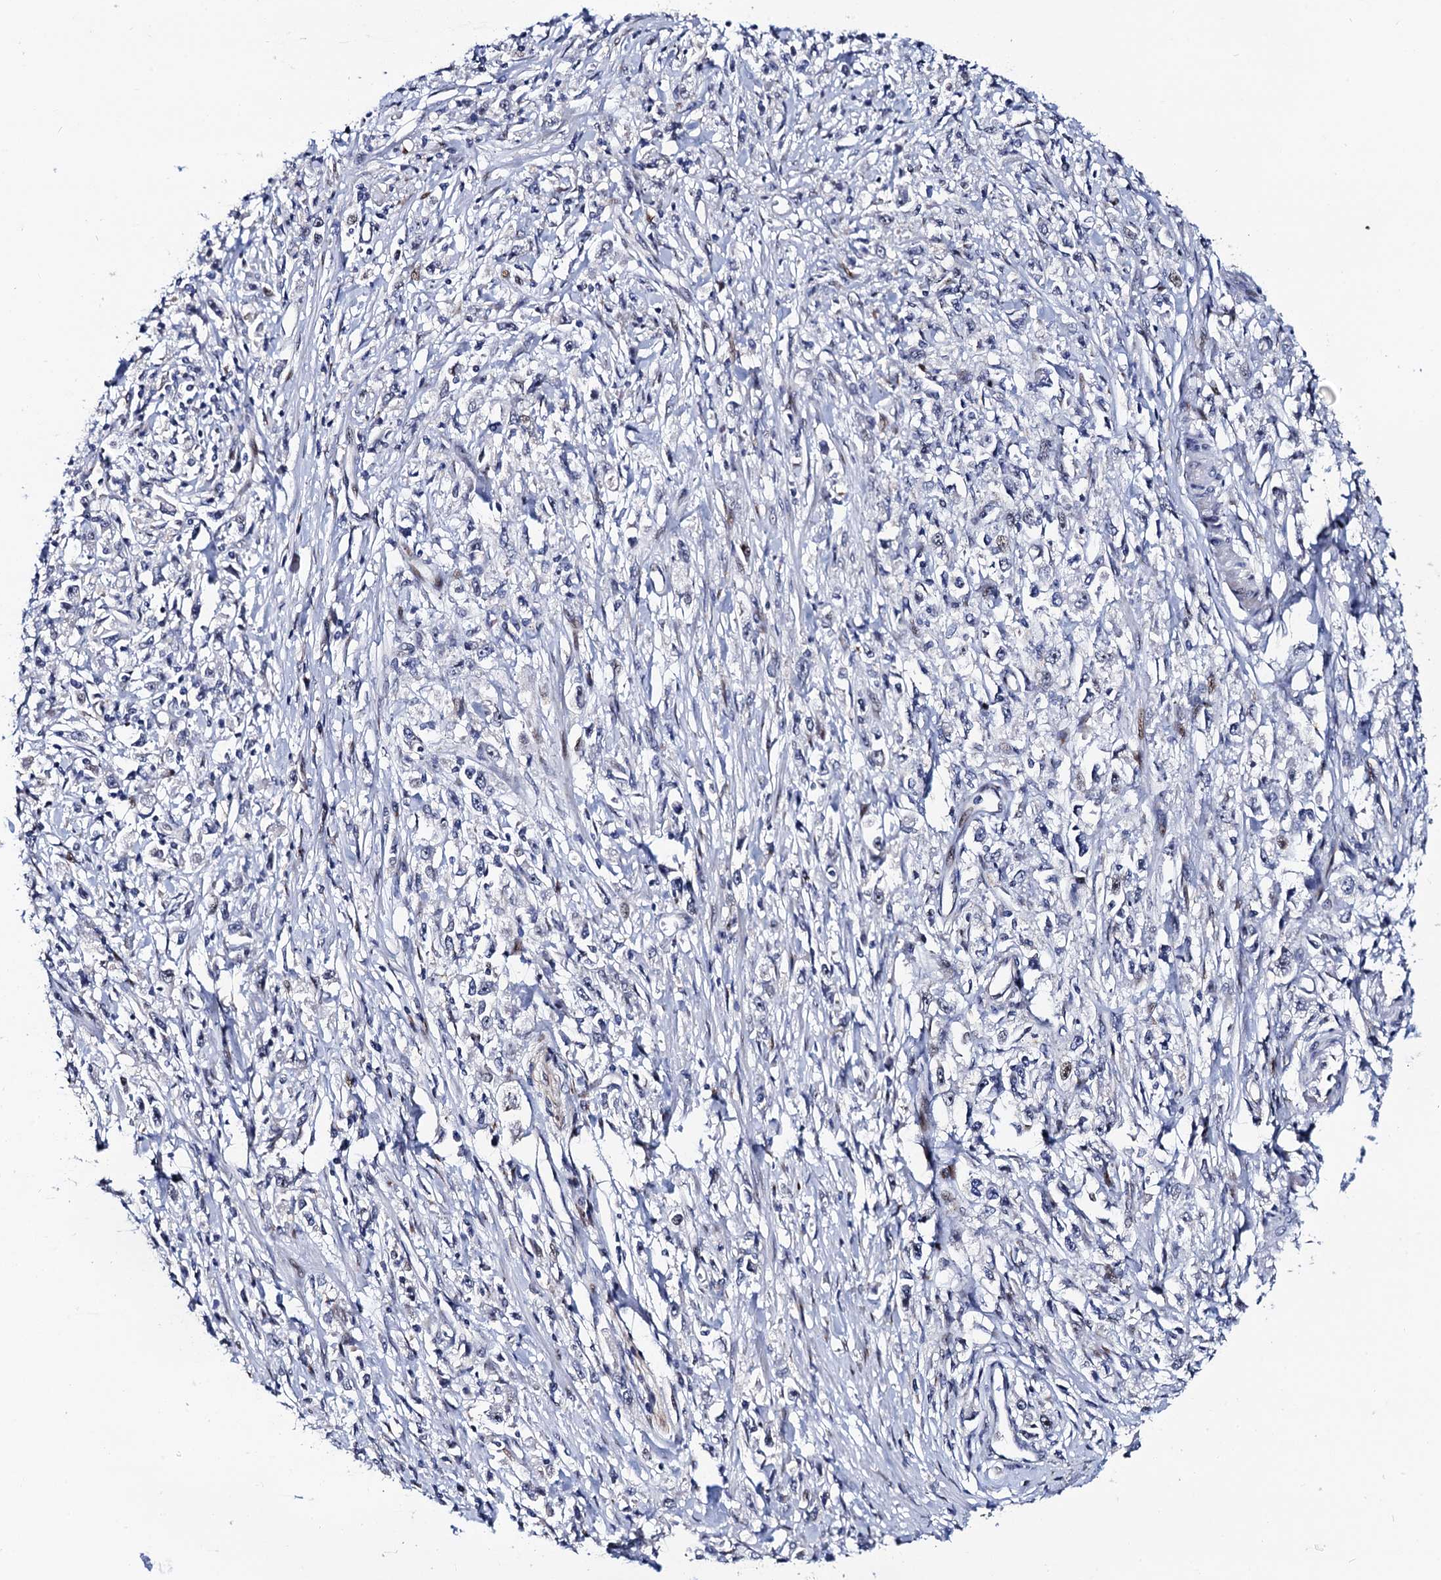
{"staining": {"intensity": "negative", "quantity": "none", "location": "none"}, "tissue": "stomach cancer", "cell_type": "Tumor cells", "image_type": "cancer", "snomed": [{"axis": "morphology", "description": "Adenocarcinoma, NOS"}, {"axis": "topography", "description": "Stomach"}], "caption": "The image demonstrates no significant positivity in tumor cells of stomach cancer (adenocarcinoma). (DAB IHC, high magnification).", "gene": "TRMT112", "patient": {"sex": "female", "age": 59}}